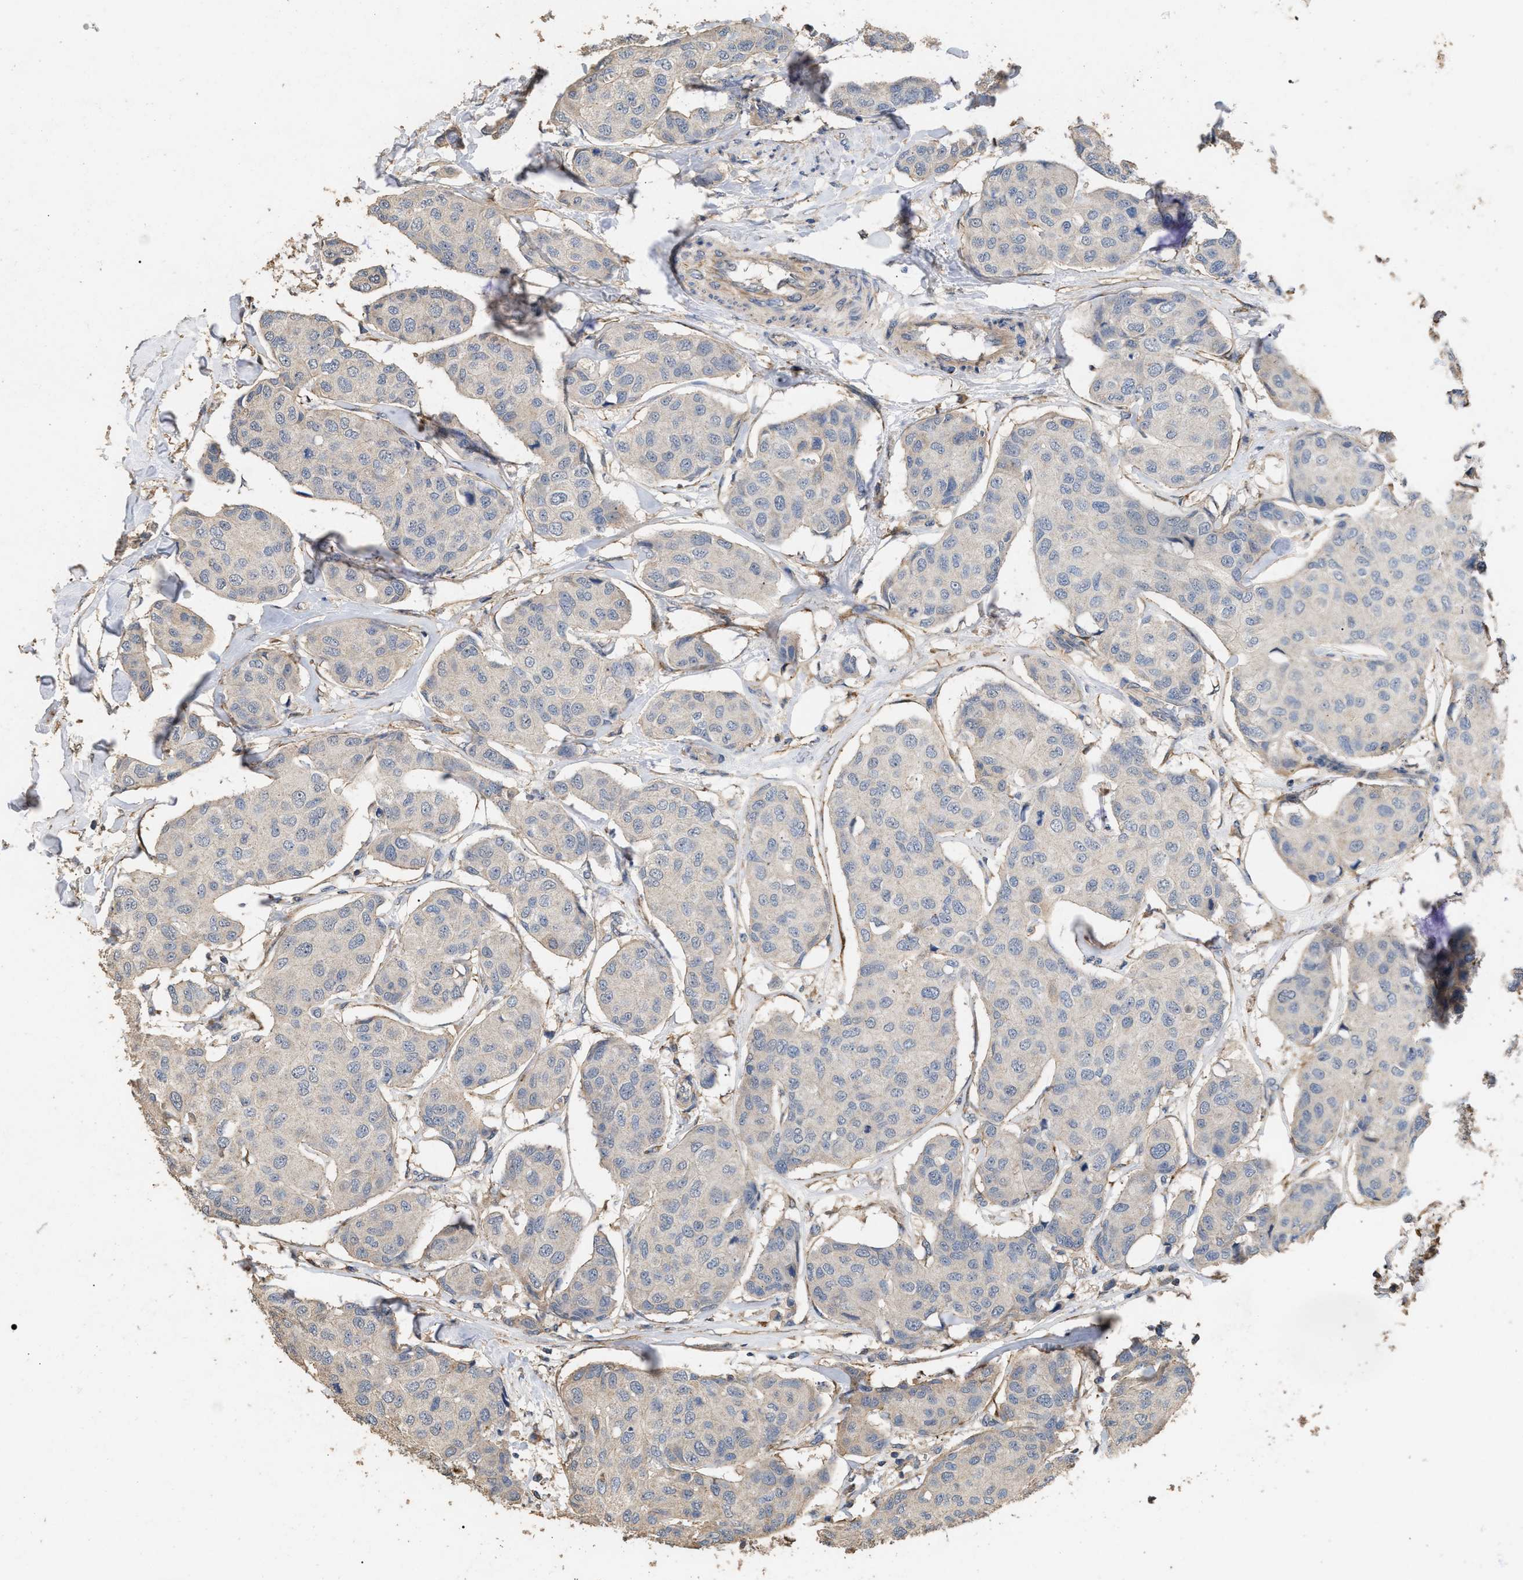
{"staining": {"intensity": "negative", "quantity": "none", "location": "none"}, "tissue": "breast cancer", "cell_type": "Tumor cells", "image_type": "cancer", "snomed": [{"axis": "morphology", "description": "Duct carcinoma"}, {"axis": "topography", "description": "Breast"}], "caption": "A high-resolution image shows immunohistochemistry (IHC) staining of invasive ductal carcinoma (breast), which demonstrates no significant positivity in tumor cells.", "gene": "HTRA3", "patient": {"sex": "female", "age": 80}}